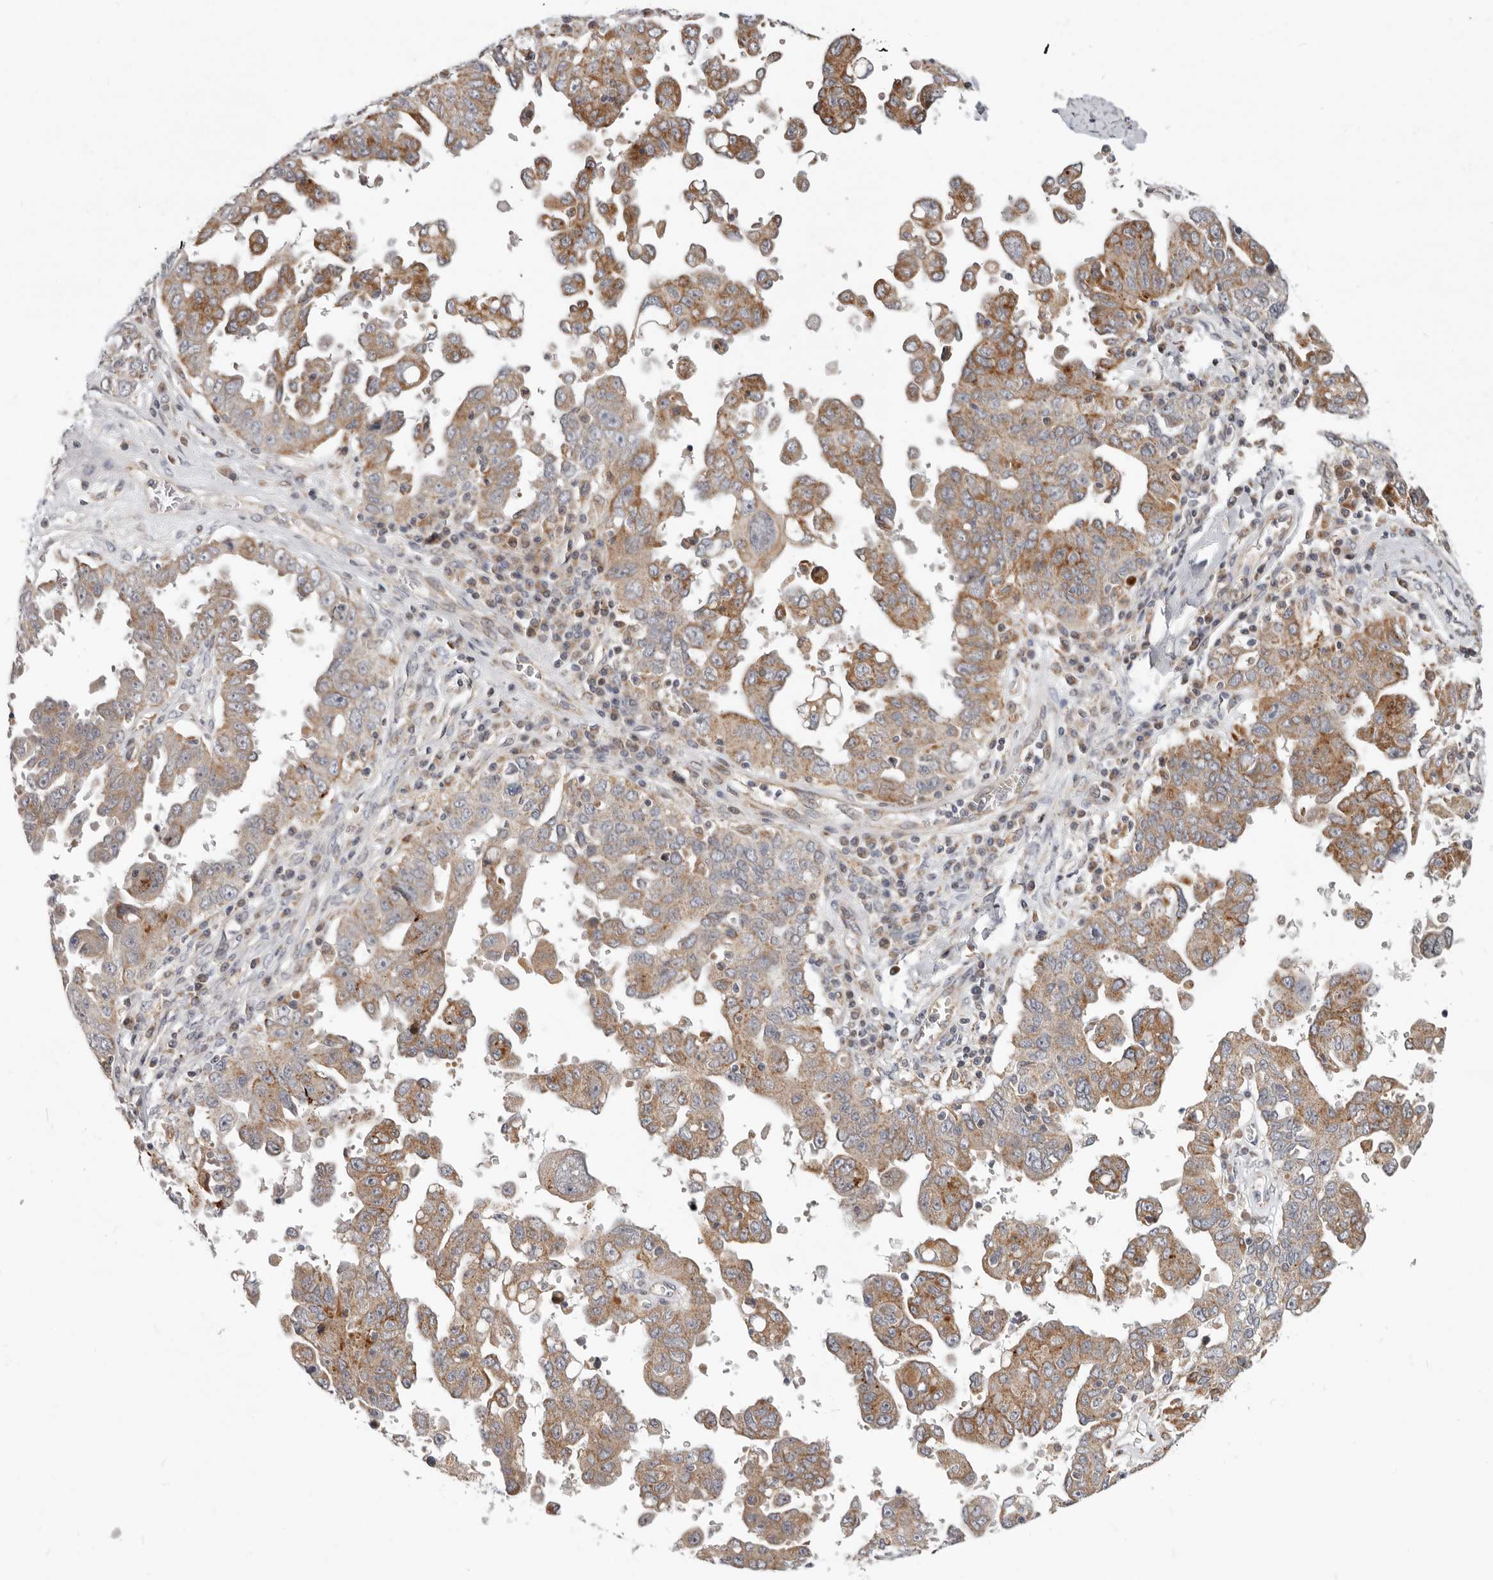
{"staining": {"intensity": "moderate", "quantity": "25%-75%", "location": "cytoplasmic/membranous"}, "tissue": "ovarian cancer", "cell_type": "Tumor cells", "image_type": "cancer", "snomed": [{"axis": "morphology", "description": "Carcinoma, endometroid"}, {"axis": "topography", "description": "Ovary"}], "caption": "Immunohistochemistry of endometroid carcinoma (ovarian) exhibits medium levels of moderate cytoplasmic/membranous expression in approximately 25%-75% of tumor cells.", "gene": "TOR3A", "patient": {"sex": "female", "age": 62}}